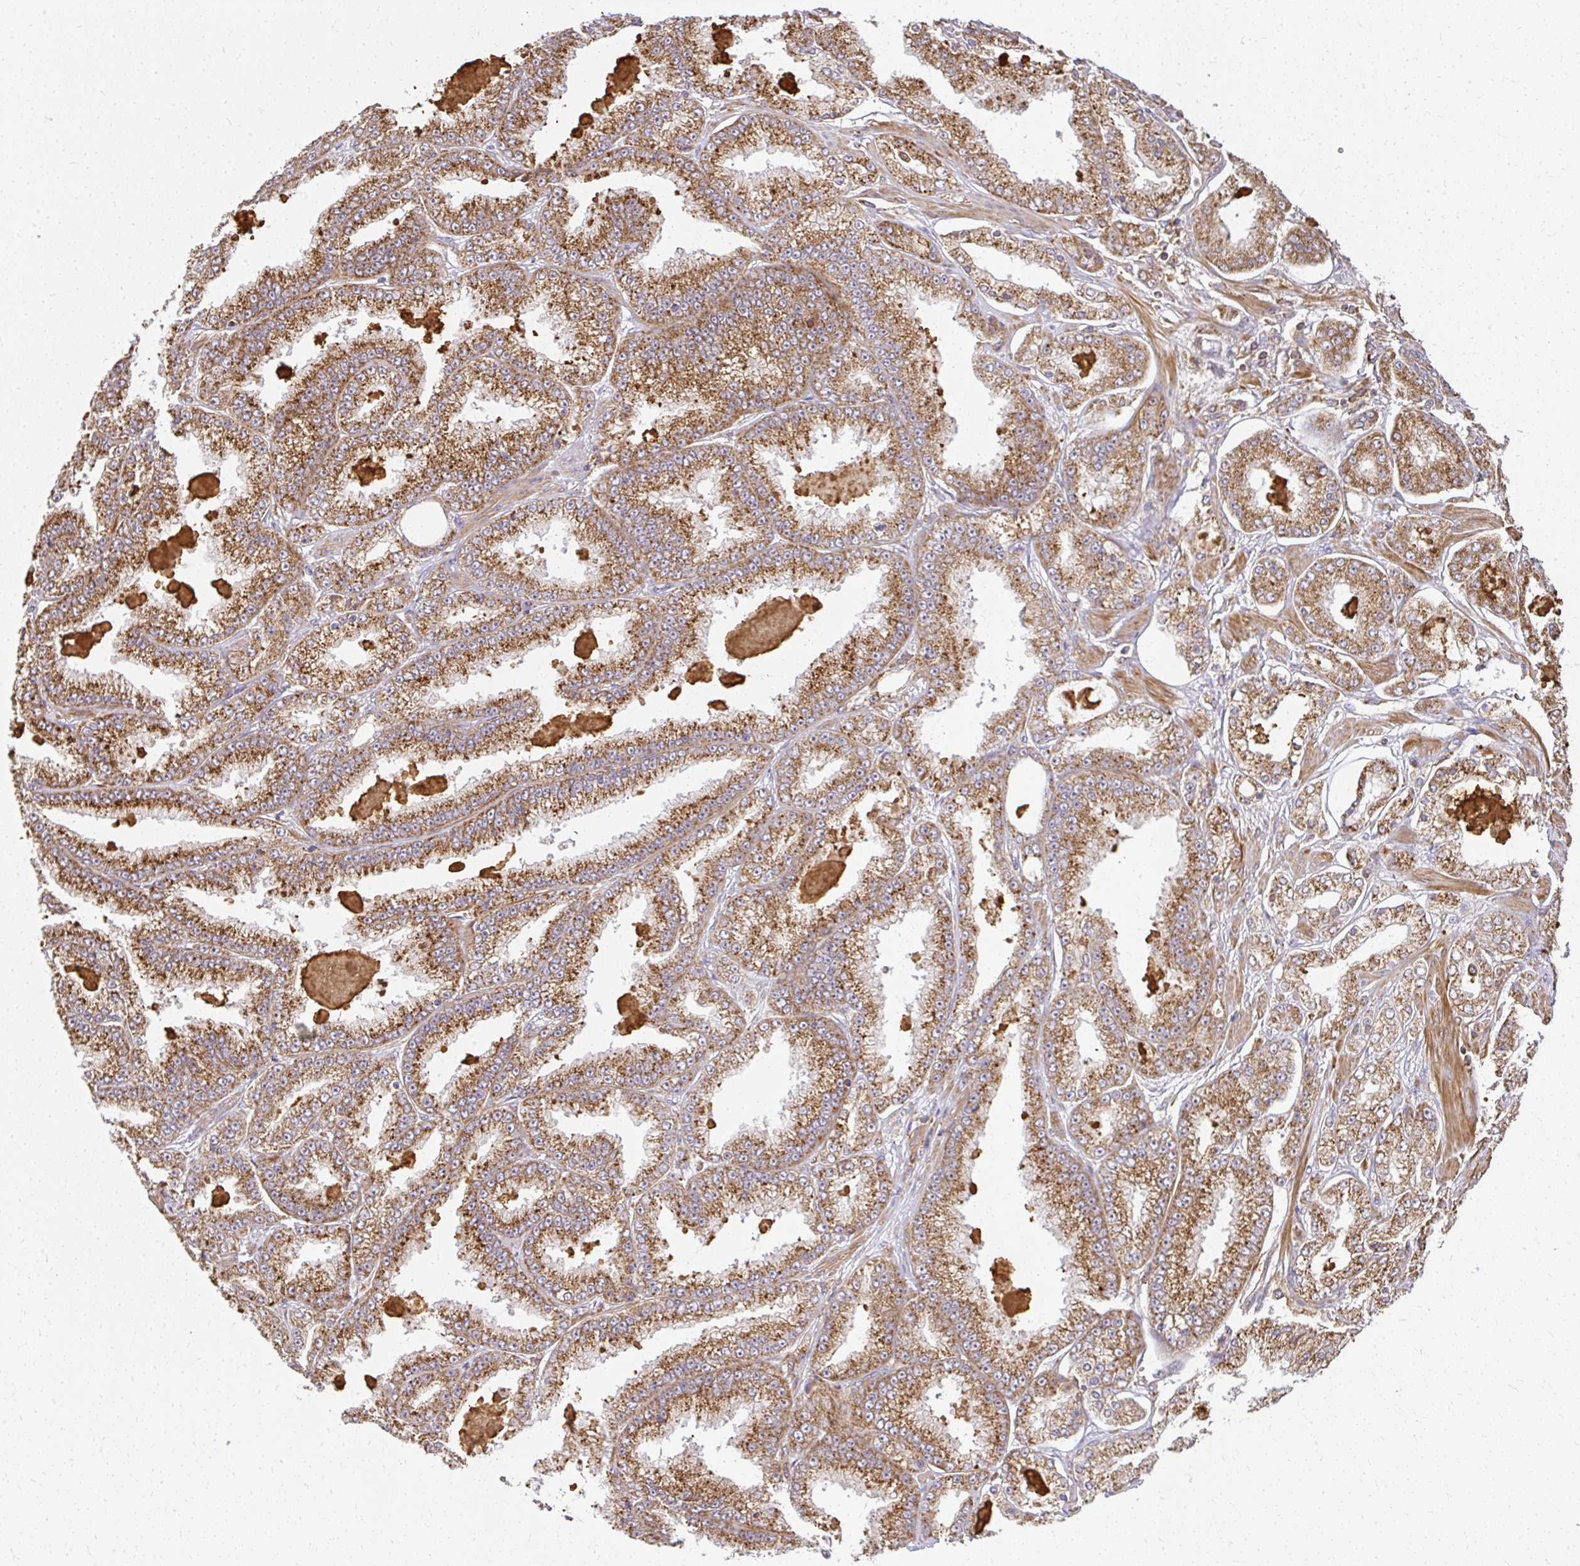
{"staining": {"intensity": "strong", "quantity": ">75%", "location": "cytoplasmic/membranous"}, "tissue": "prostate cancer", "cell_type": "Tumor cells", "image_type": "cancer", "snomed": [{"axis": "morphology", "description": "Adenocarcinoma, High grade"}, {"axis": "topography", "description": "Prostate"}], "caption": "High-grade adenocarcinoma (prostate) stained for a protein (brown) shows strong cytoplasmic/membranous positive expression in approximately >75% of tumor cells.", "gene": "GNS", "patient": {"sex": "male", "age": 68}}